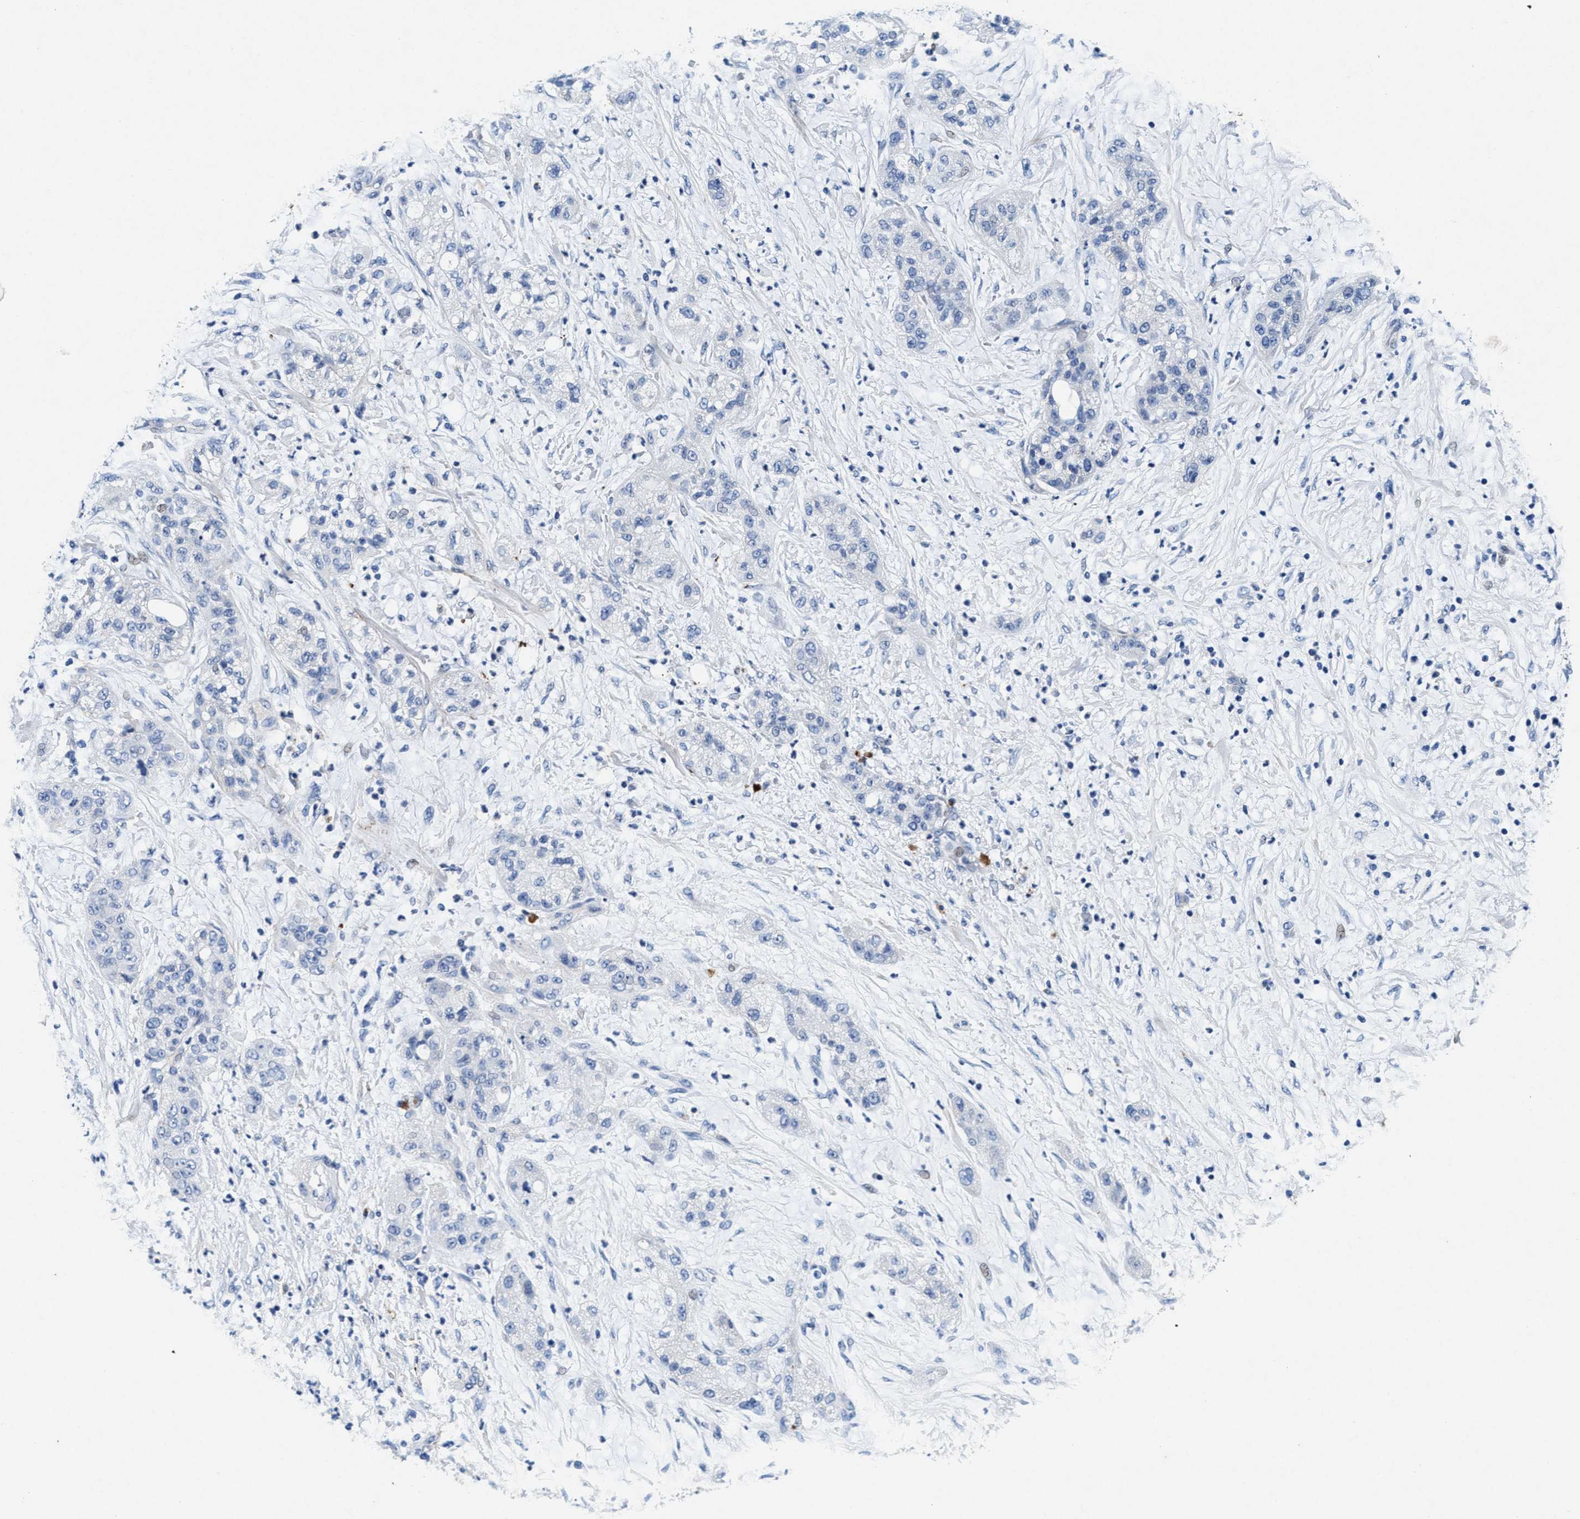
{"staining": {"intensity": "negative", "quantity": "none", "location": "none"}, "tissue": "pancreatic cancer", "cell_type": "Tumor cells", "image_type": "cancer", "snomed": [{"axis": "morphology", "description": "Adenocarcinoma, NOS"}, {"axis": "topography", "description": "Pancreas"}], "caption": "Immunohistochemical staining of human adenocarcinoma (pancreatic) shows no significant staining in tumor cells. (Immunohistochemistry (ihc), brightfield microscopy, high magnification).", "gene": "SLC8A1", "patient": {"sex": "female", "age": 78}}